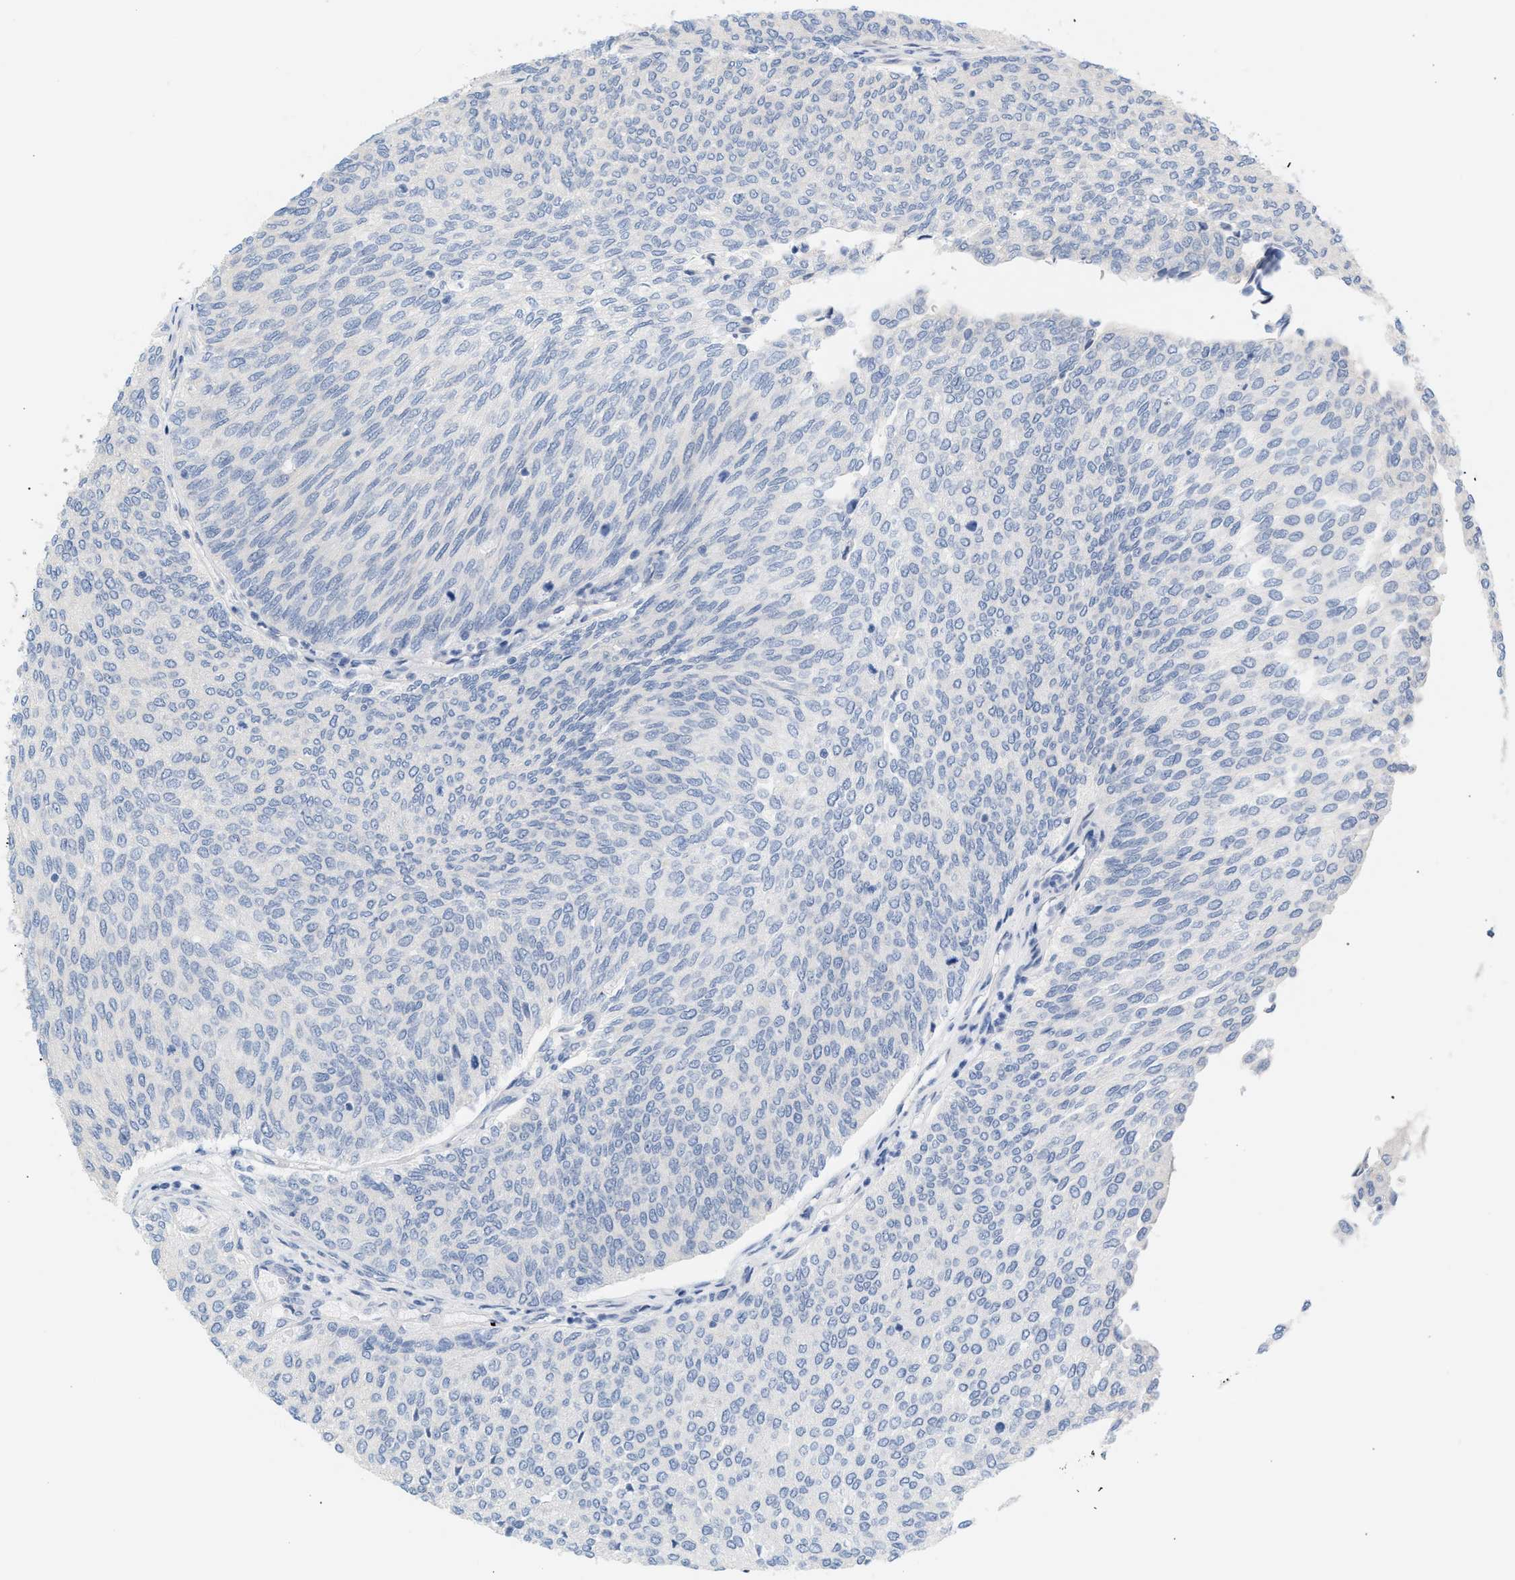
{"staining": {"intensity": "negative", "quantity": "none", "location": "none"}, "tissue": "urothelial cancer", "cell_type": "Tumor cells", "image_type": "cancer", "snomed": [{"axis": "morphology", "description": "Urothelial carcinoma, Low grade"}, {"axis": "topography", "description": "Urinary bladder"}], "caption": "Immunohistochemical staining of urothelial cancer displays no significant staining in tumor cells.", "gene": "LRCH1", "patient": {"sex": "female", "age": 79}}